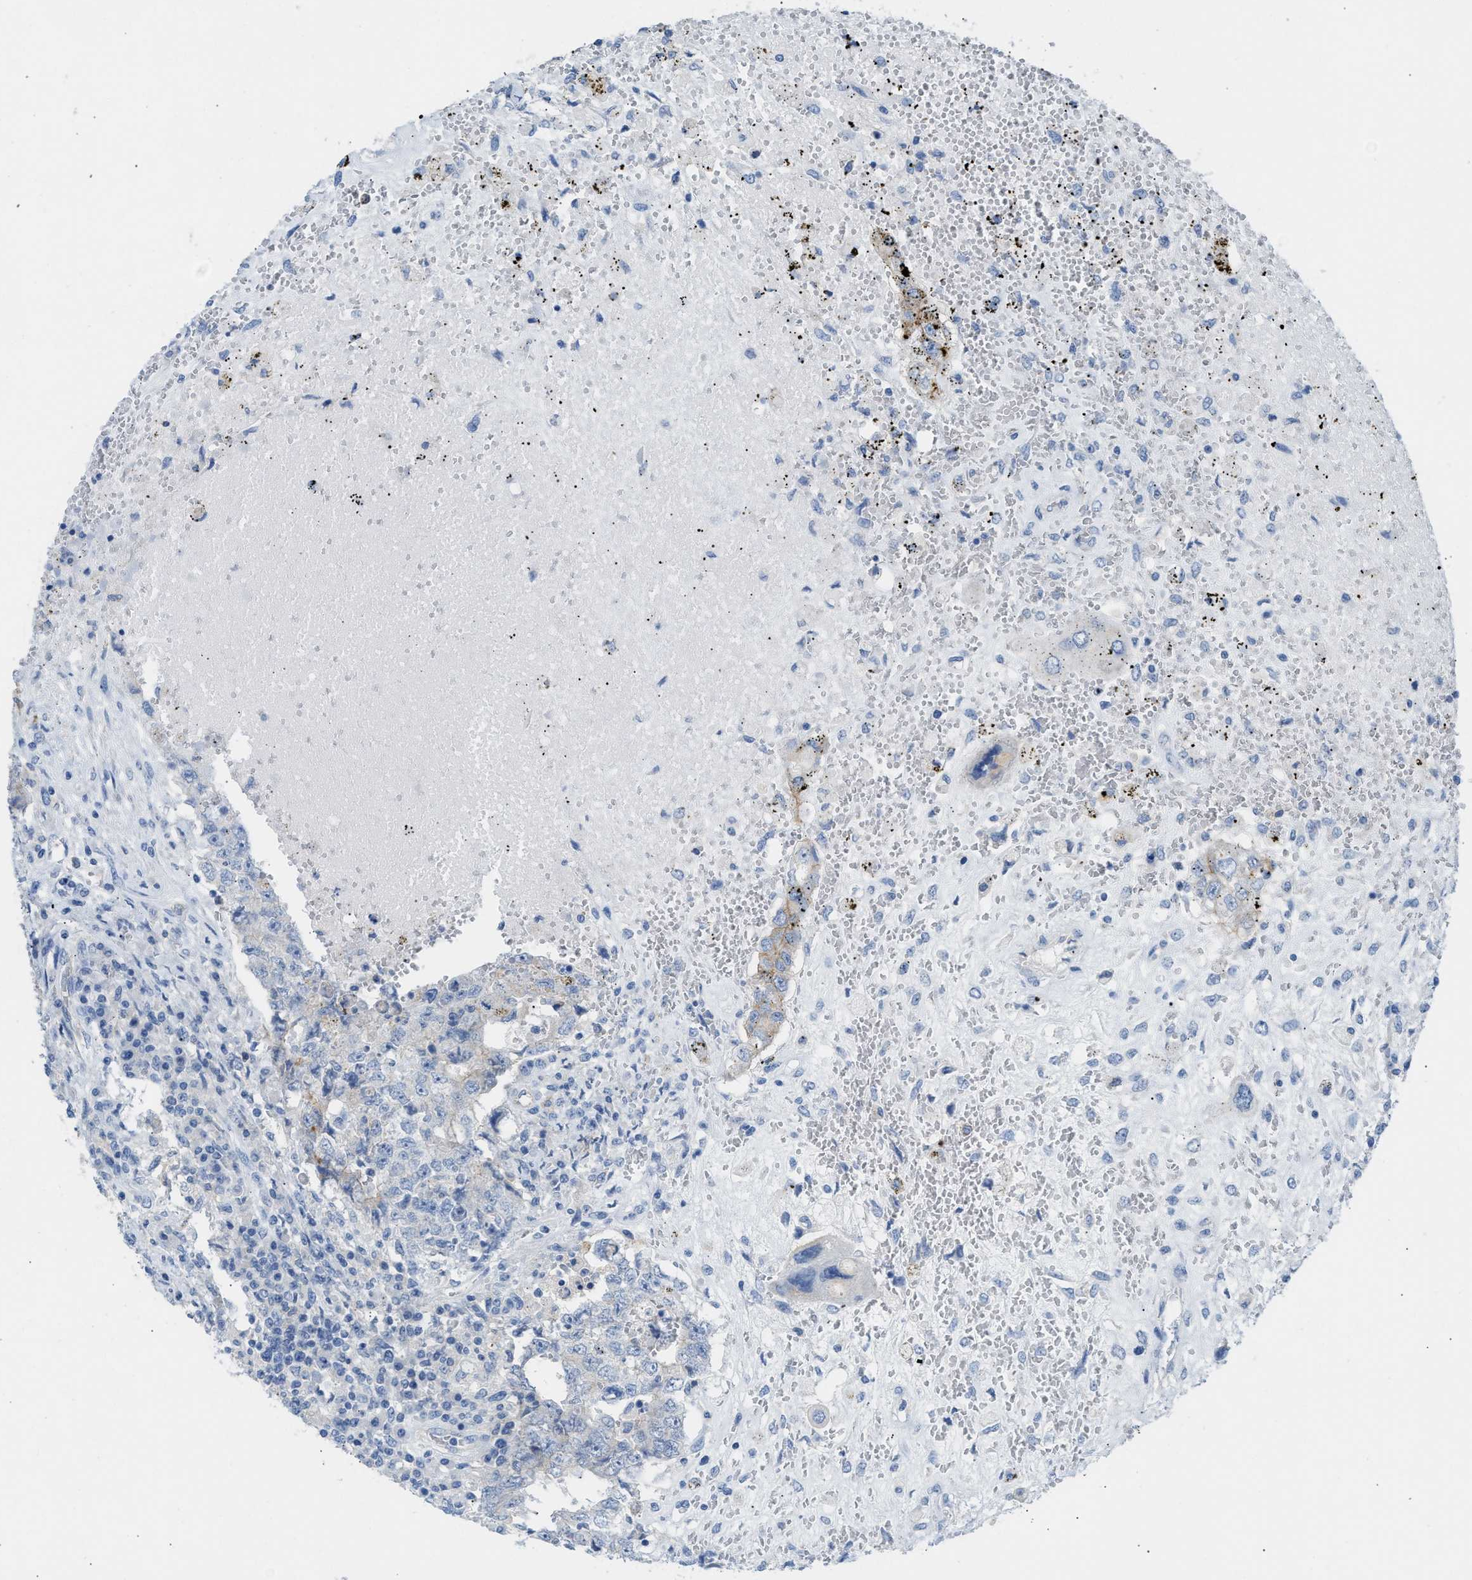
{"staining": {"intensity": "negative", "quantity": "none", "location": "none"}, "tissue": "testis cancer", "cell_type": "Tumor cells", "image_type": "cancer", "snomed": [{"axis": "morphology", "description": "Carcinoma, Embryonal, NOS"}, {"axis": "topography", "description": "Testis"}], "caption": "This is an immunohistochemistry (IHC) image of testis embryonal carcinoma. There is no staining in tumor cells.", "gene": "ERBB2", "patient": {"sex": "male", "age": 26}}